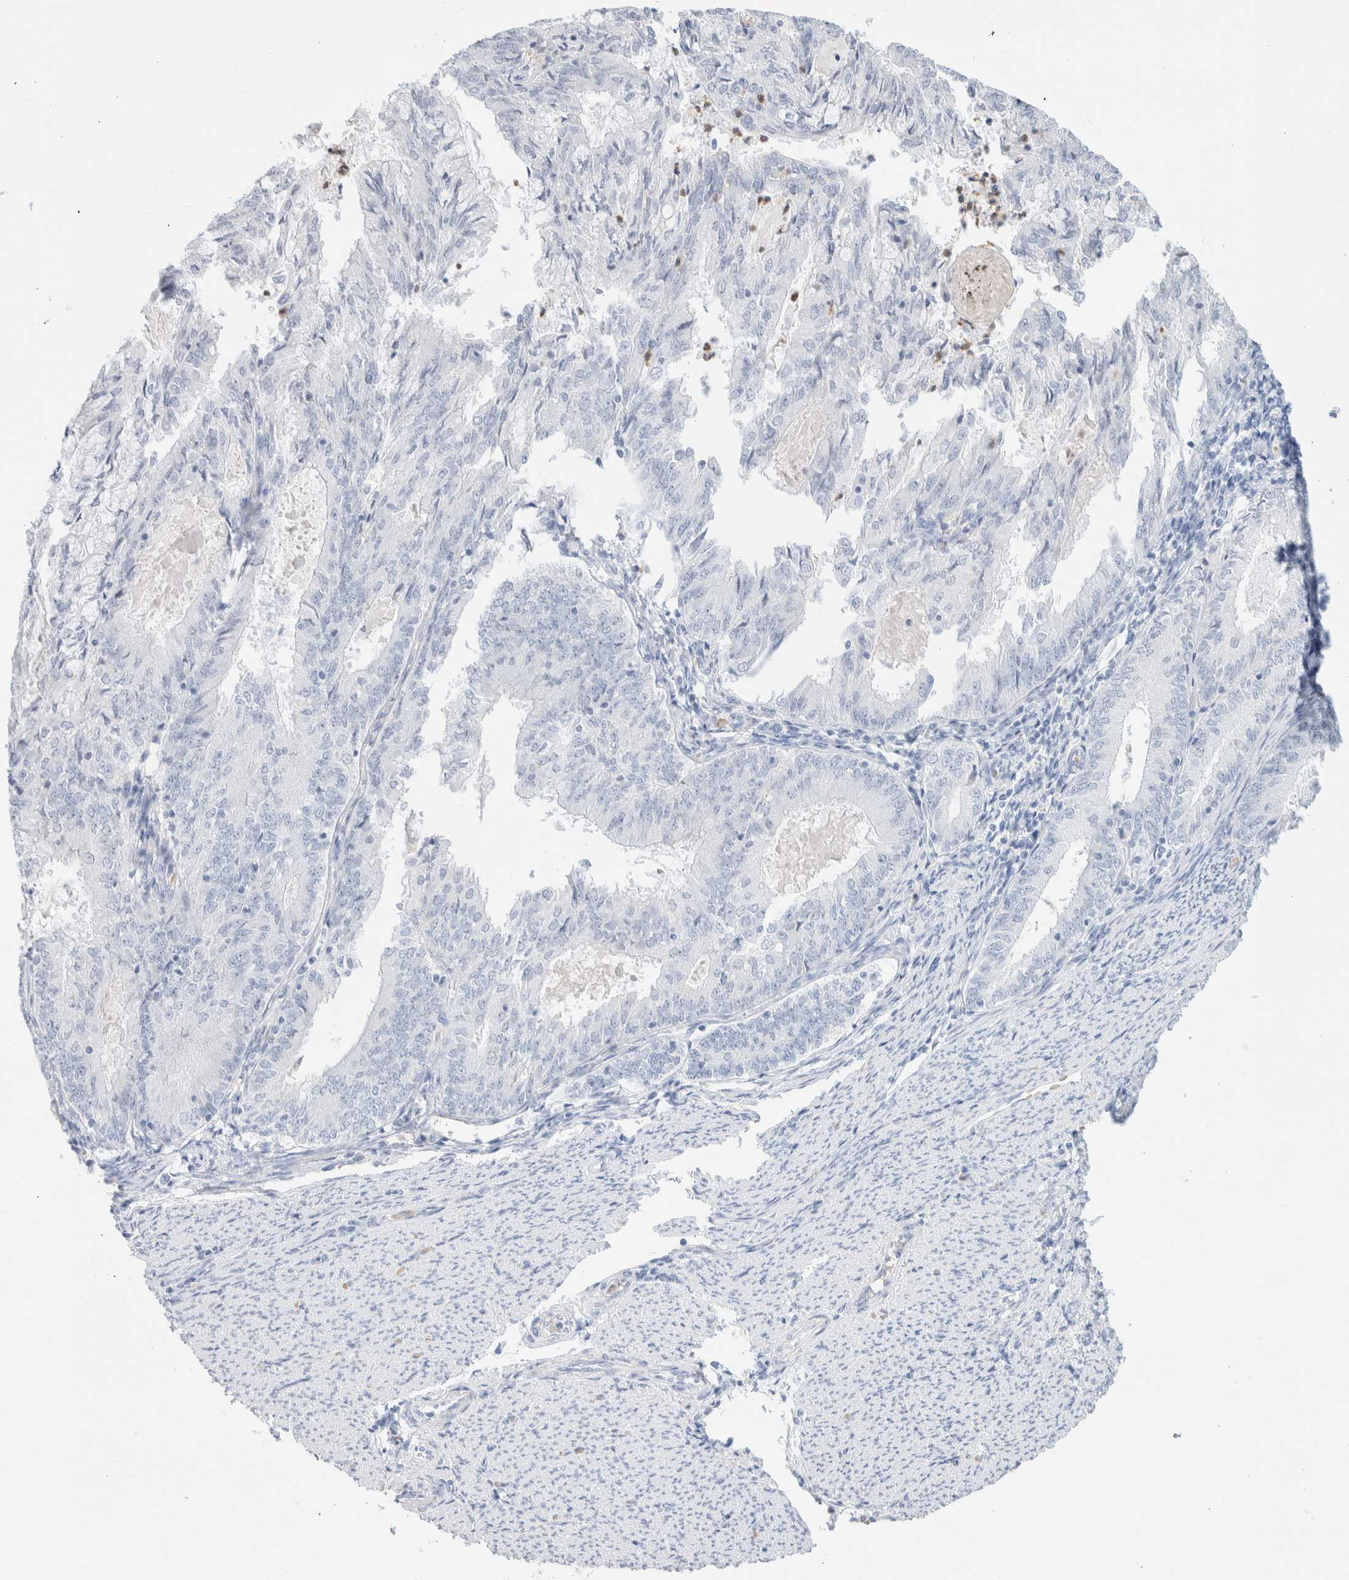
{"staining": {"intensity": "negative", "quantity": "none", "location": "none"}, "tissue": "endometrial cancer", "cell_type": "Tumor cells", "image_type": "cancer", "snomed": [{"axis": "morphology", "description": "Adenocarcinoma, NOS"}, {"axis": "topography", "description": "Endometrium"}], "caption": "There is no significant expression in tumor cells of endometrial cancer (adenocarcinoma).", "gene": "ARG1", "patient": {"sex": "female", "age": 57}}